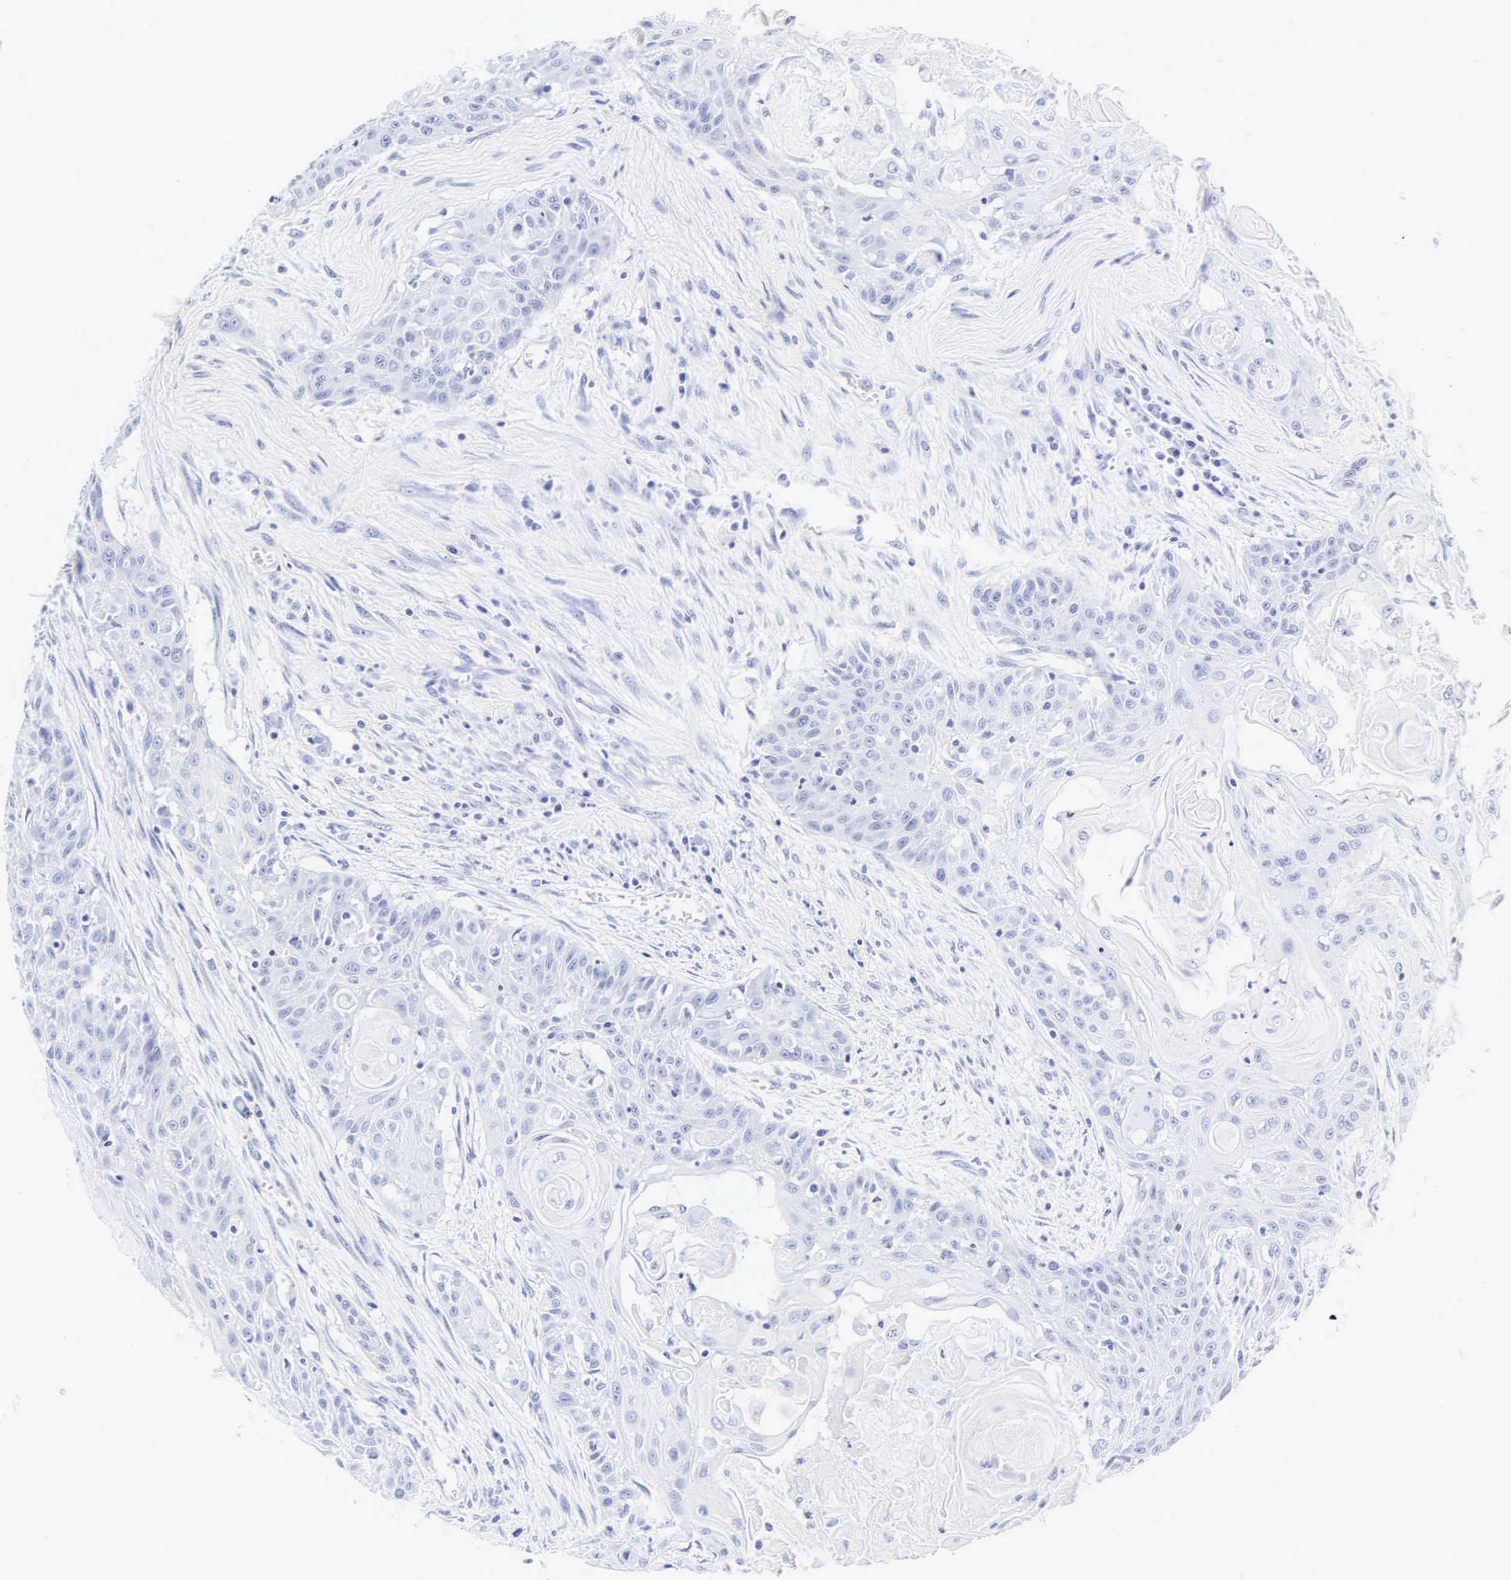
{"staining": {"intensity": "negative", "quantity": "none", "location": "none"}, "tissue": "head and neck cancer", "cell_type": "Tumor cells", "image_type": "cancer", "snomed": [{"axis": "morphology", "description": "Squamous cell carcinoma, NOS"}, {"axis": "morphology", "description": "Squamous cell carcinoma, metastatic, NOS"}, {"axis": "topography", "description": "Lymph node"}, {"axis": "topography", "description": "Salivary gland"}, {"axis": "topography", "description": "Head-Neck"}], "caption": "This photomicrograph is of head and neck cancer (squamous cell carcinoma) stained with immunohistochemistry (IHC) to label a protein in brown with the nuclei are counter-stained blue. There is no positivity in tumor cells. The staining was performed using DAB (3,3'-diaminobenzidine) to visualize the protein expression in brown, while the nuclei were stained in blue with hematoxylin (Magnification: 20x).", "gene": "INS", "patient": {"sex": "female", "age": 74}}